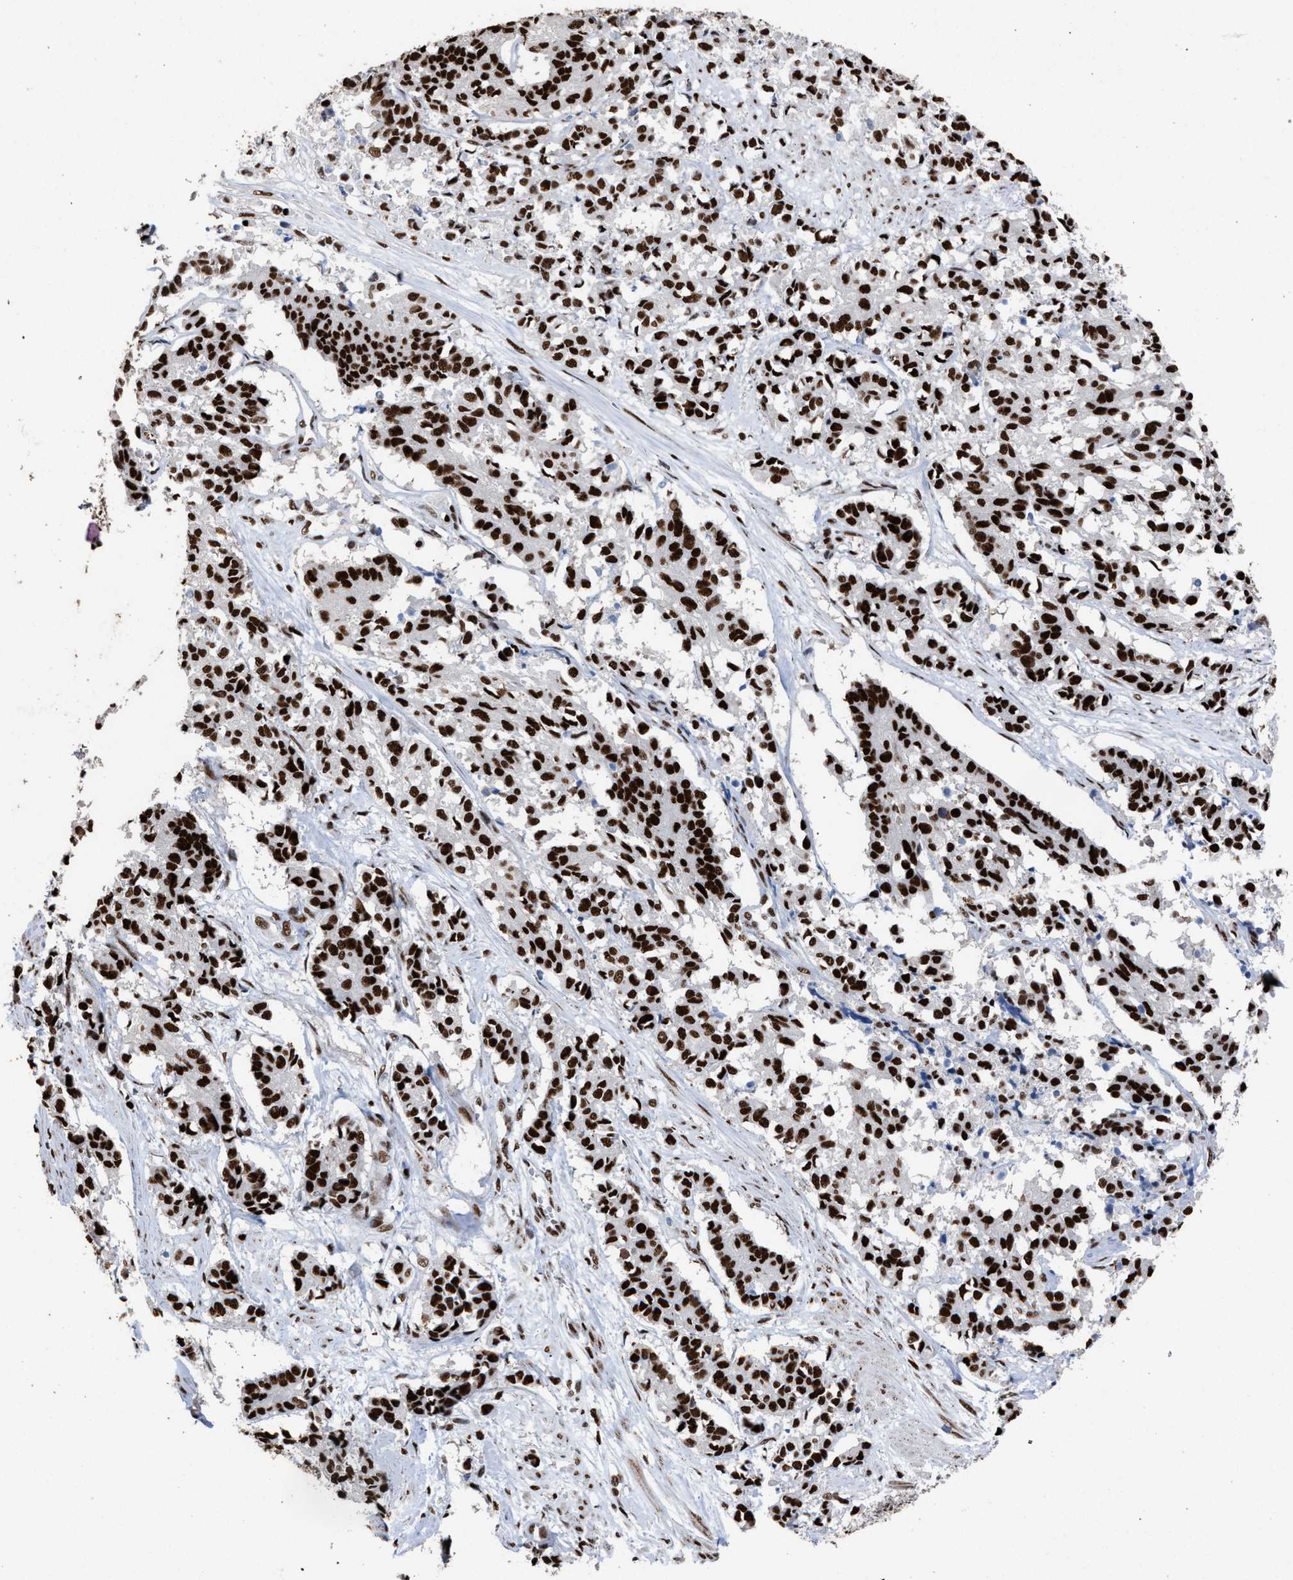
{"staining": {"intensity": "strong", "quantity": ">75%", "location": "nuclear"}, "tissue": "cervical cancer", "cell_type": "Tumor cells", "image_type": "cancer", "snomed": [{"axis": "morphology", "description": "Squamous cell carcinoma, NOS"}, {"axis": "topography", "description": "Cervix"}], "caption": "A high-resolution image shows immunohistochemistry (IHC) staining of squamous cell carcinoma (cervical), which displays strong nuclear expression in about >75% of tumor cells.", "gene": "TP53BP1", "patient": {"sex": "female", "age": 35}}